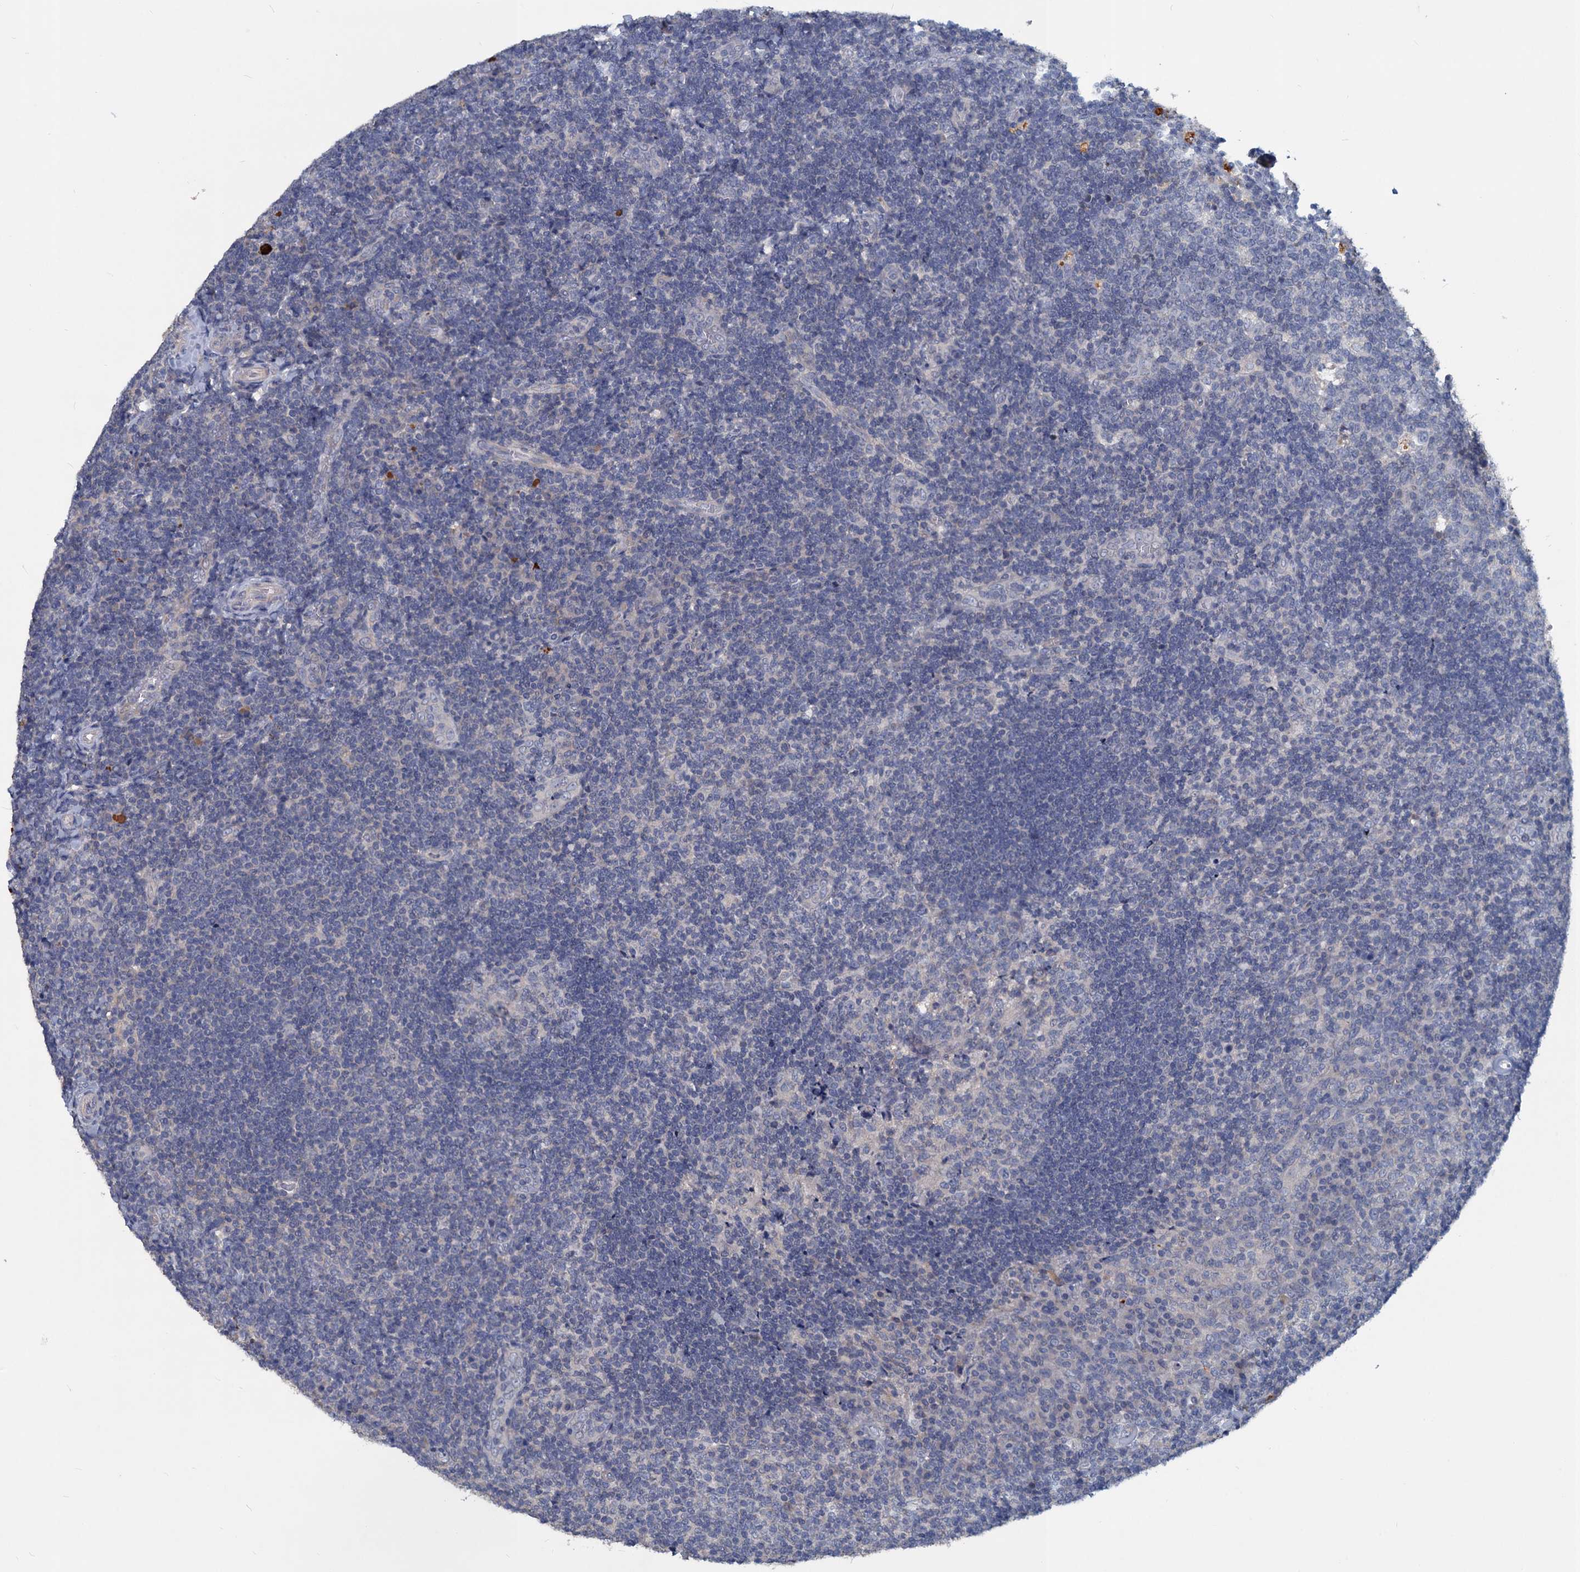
{"staining": {"intensity": "negative", "quantity": "none", "location": "none"}, "tissue": "tonsil", "cell_type": "Germinal center cells", "image_type": "normal", "snomed": [{"axis": "morphology", "description": "Normal tissue, NOS"}, {"axis": "topography", "description": "Tonsil"}], "caption": "Tonsil stained for a protein using immunohistochemistry (IHC) reveals no staining germinal center cells.", "gene": "SLC2A7", "patient": {"sex": "male", "age": 17}}